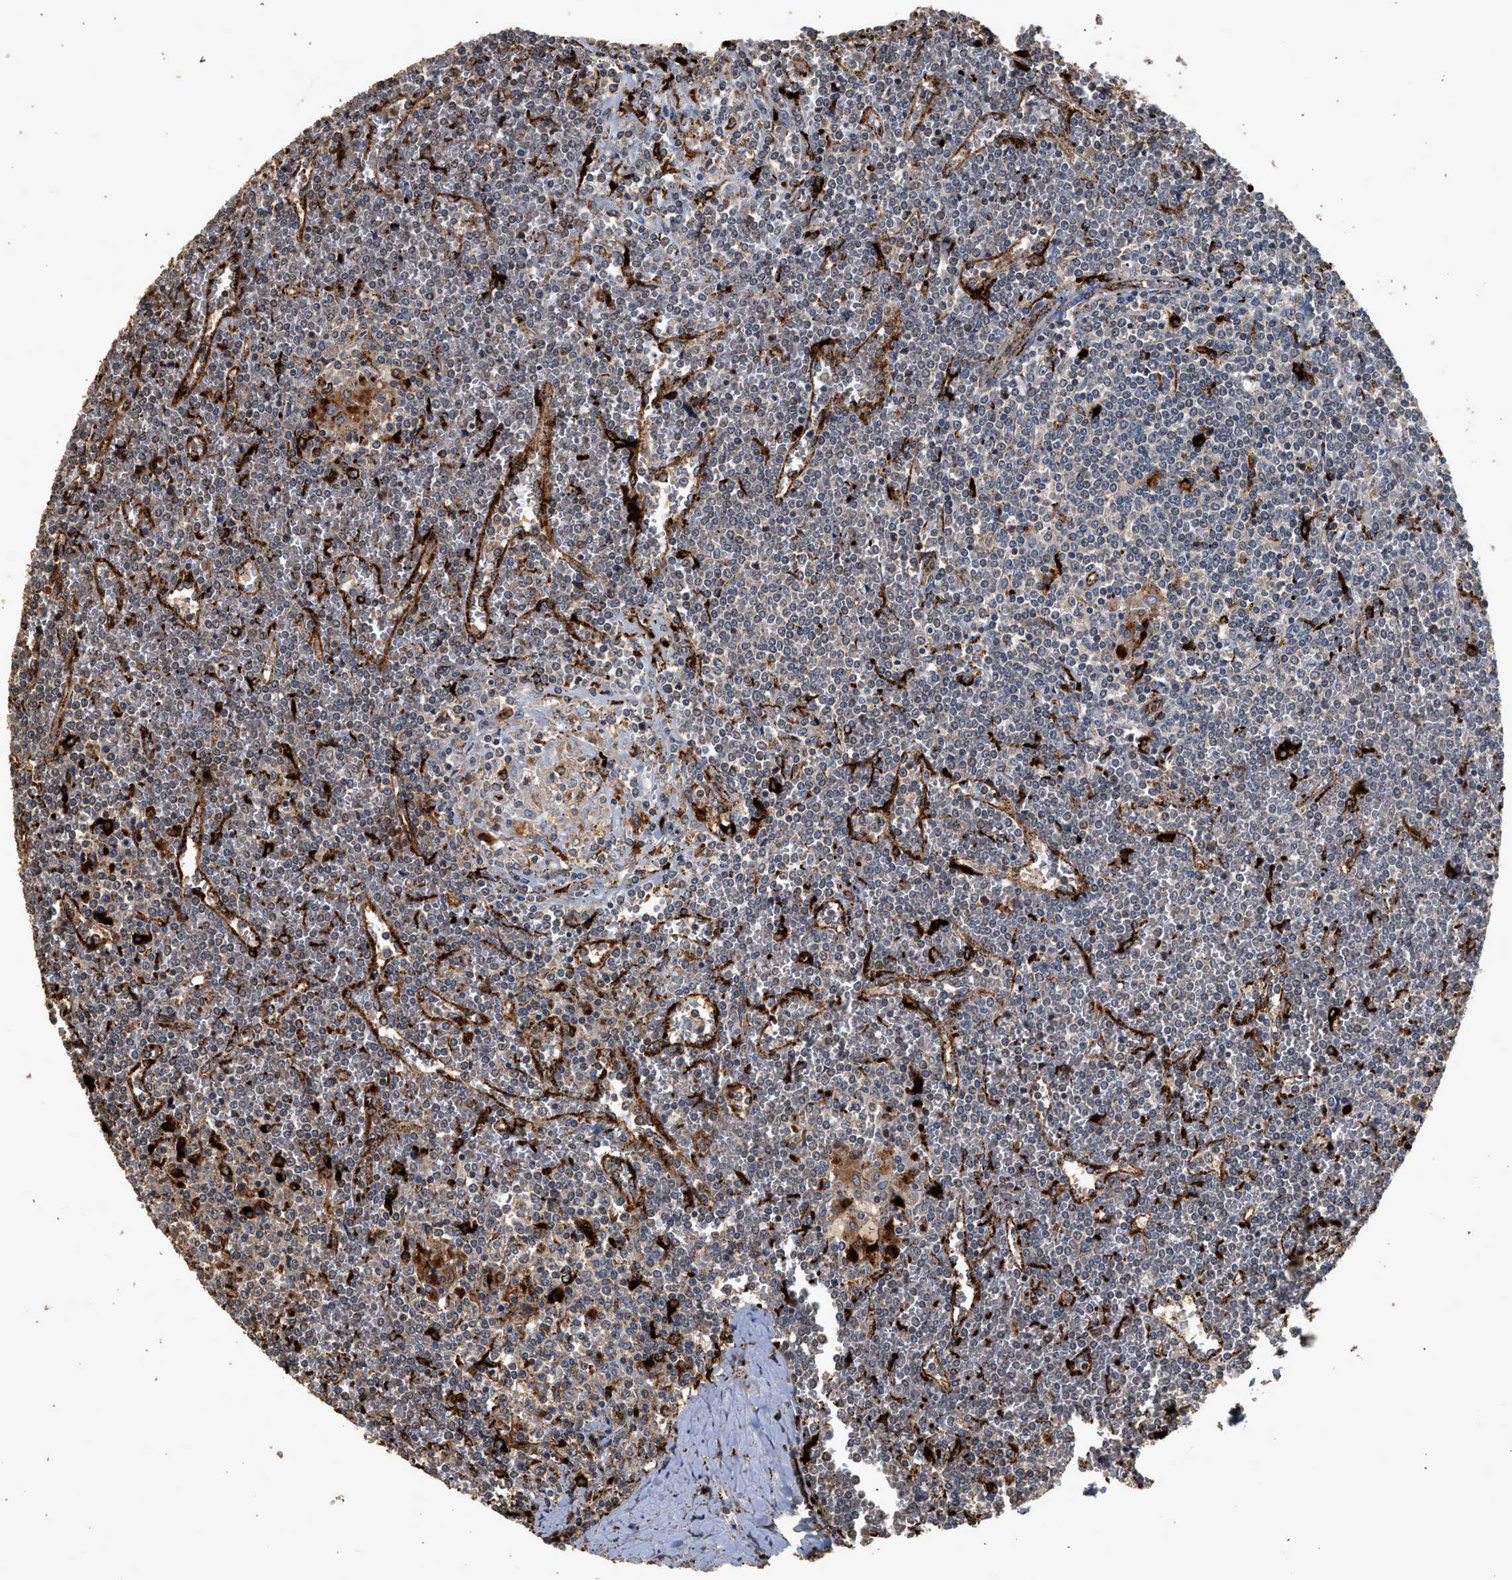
{"staining": {"intensity": "weak", "quantity": "<25%", "location": "cytoplasmic/membranous"}, "tissue": "lymphoma", "cell_type": "Tumor cells", "image_type": "cancer", "snomed": [{"axis": "morphology", "description": "Malignant lymphoma, non-Hodgkin's type, Low grade"}, {"axis": "topography", "description": "Spleen"}], "caption": "Histopathology image shows no significant protein positivity in tumor cells of low-grade malignant lymphoma, non-Hodgkin's type.", "gene": "CTSV", "patient": {"sex": "female", "age": 19}}